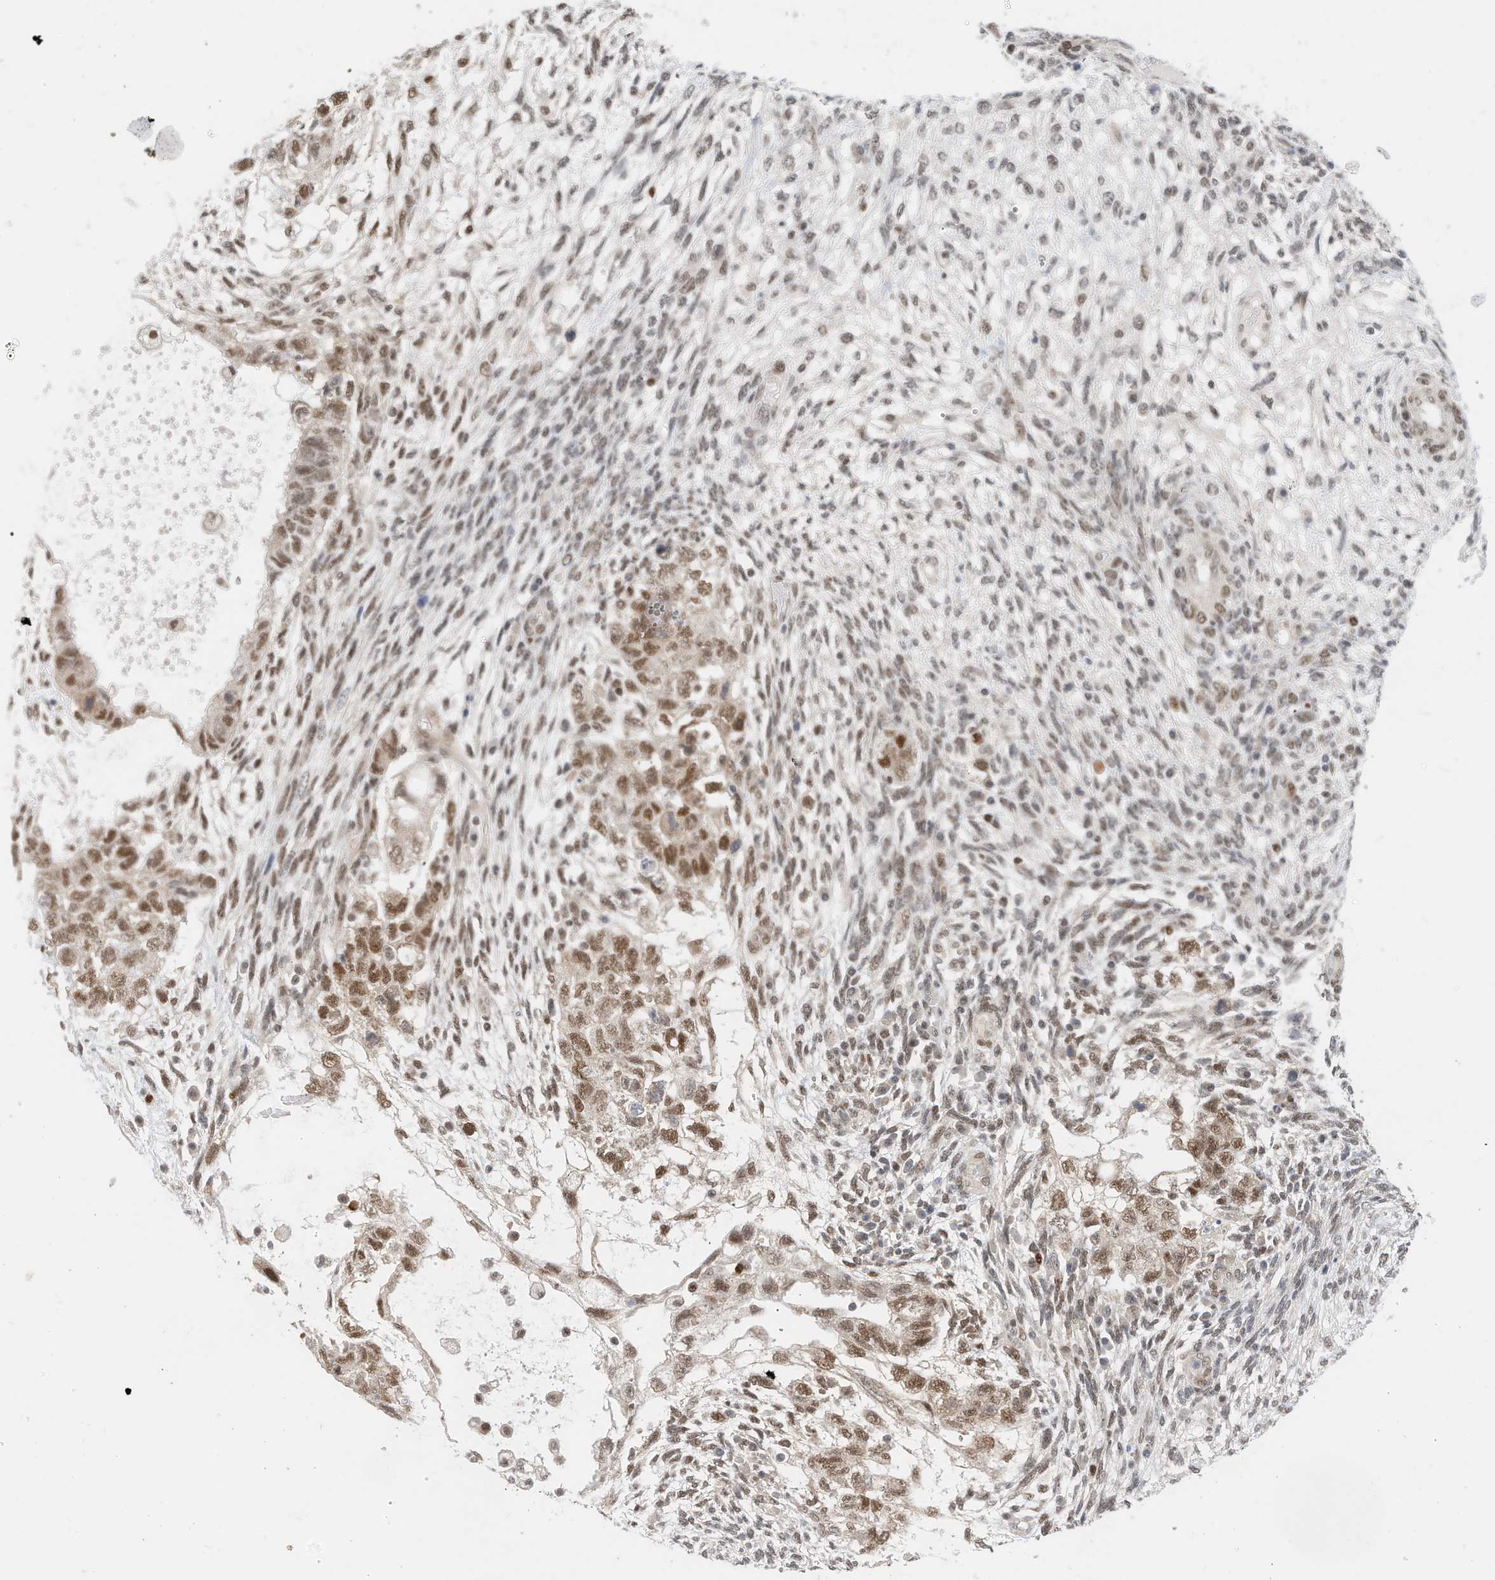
{"staining": {"intensity": "moderate", "quantity": ">75%", "location": "nuclear"}, "tissue": "testis cancer", "cell_type": "Tumor cells", "image_type": "cancer", "snomed": [{"axis": "morphology", "description": "Normal tissue, NOS"}, {"axis": "morphology", "description": "Carcinoma, Embryonal, NOS"}, {"axis": "topography", "description": "Testis"}], "caption": "The image exhibits staining of testis embryonal carcinoma, revealing moderate nuclear protein staining (brown color) within tumor cells.", "gene": "OGT", "patient": {"sex": "male", "age": 36}}